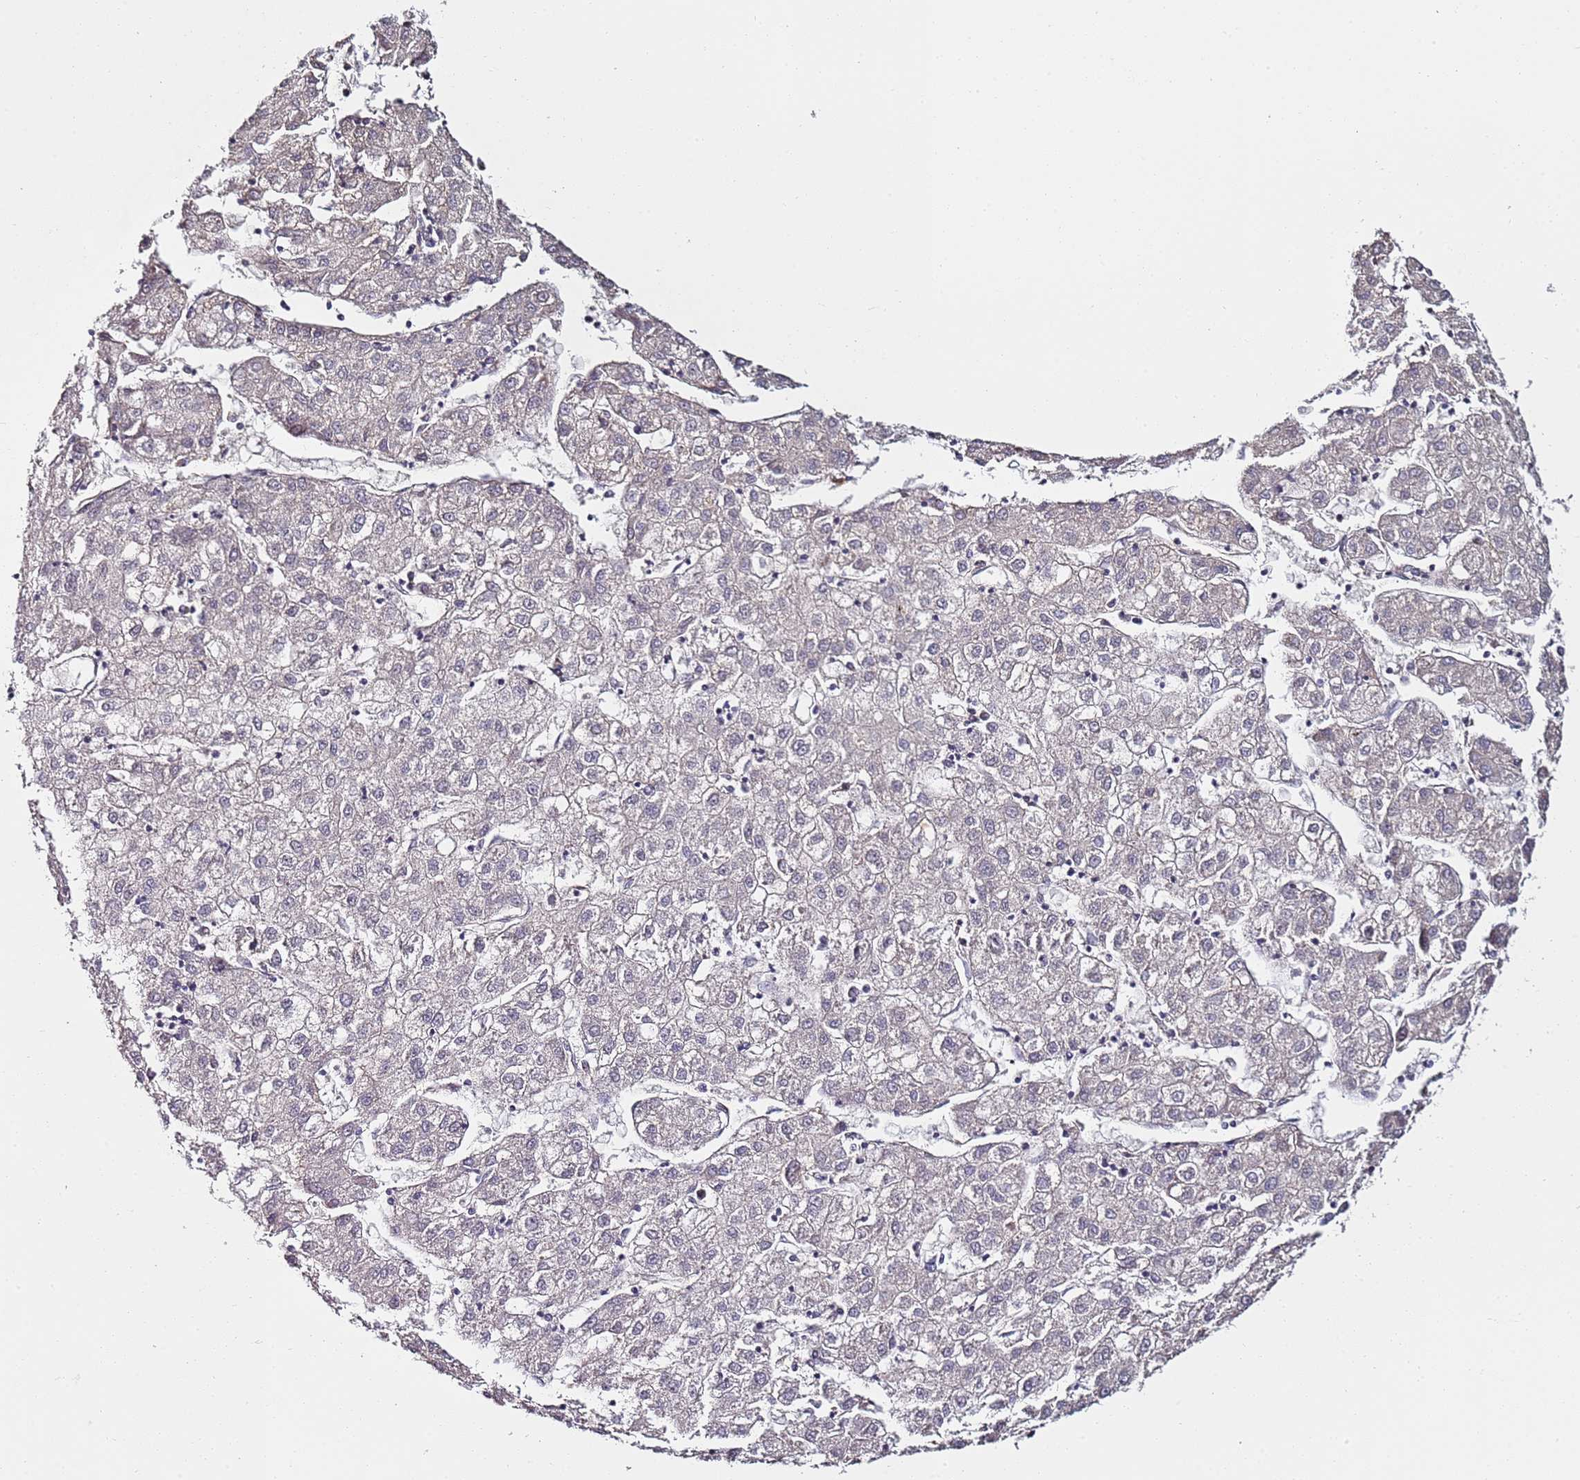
{"staining": {"intensity": "negative", "quantity": "none", "location": "none"}, "tissue": "liver cancer", "cell_type": "Tumor cells", "image_type": "cancer", "snomed": [{"axis": "morphology", "description": "Carcinoma, Hepatocellular, NOS"}, {"axis": "topography", "description": "Liver"}], "caption": "This is a histopathology image of immunohistochemistry staining of liver hepatocellular carcinoma, which shows no positivity in tumor cells.", "gene": "C3orf80", "patient": {"sex": "male", "age": 72}}